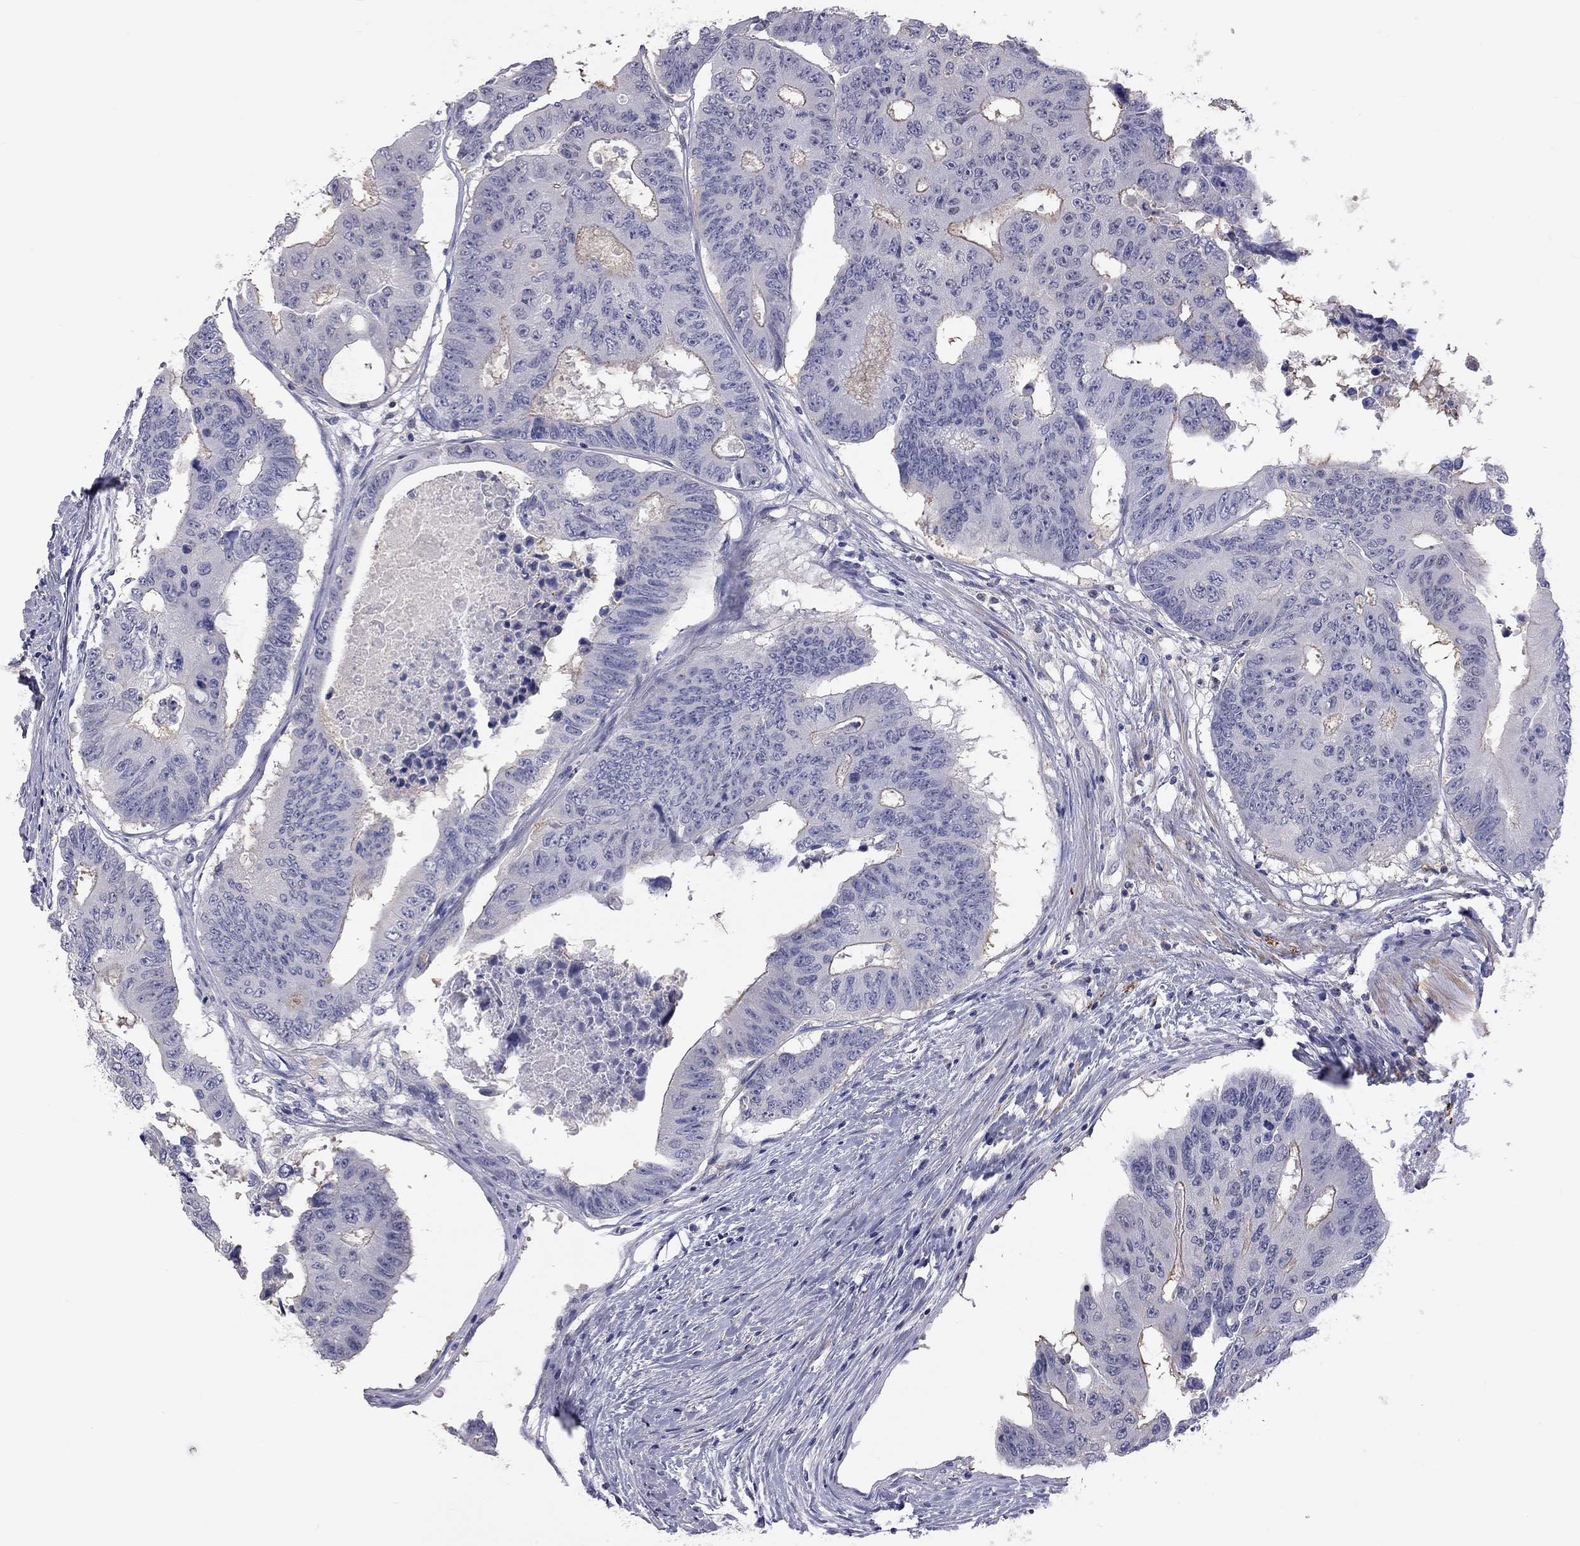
{"staining": {"intensity": "negative", "quantity": "none", "location": "none"}, "tissue": "colorectal cancer", "cell_type": "Tumor cells", "image_type": "cancer", "snomed": [{"axis": "morphology", "description": "Adenocarcinoma, NOS"}, {"axis": "topography", "description": "Rectum"}], "caption": "A high-resolution image shows immunohistochemistry staining of colorectal cancer, which reveals no significant staining in tumor cells.", "gene": "ADCYAP1", "patient": {"sex": "male", "age": 59}}